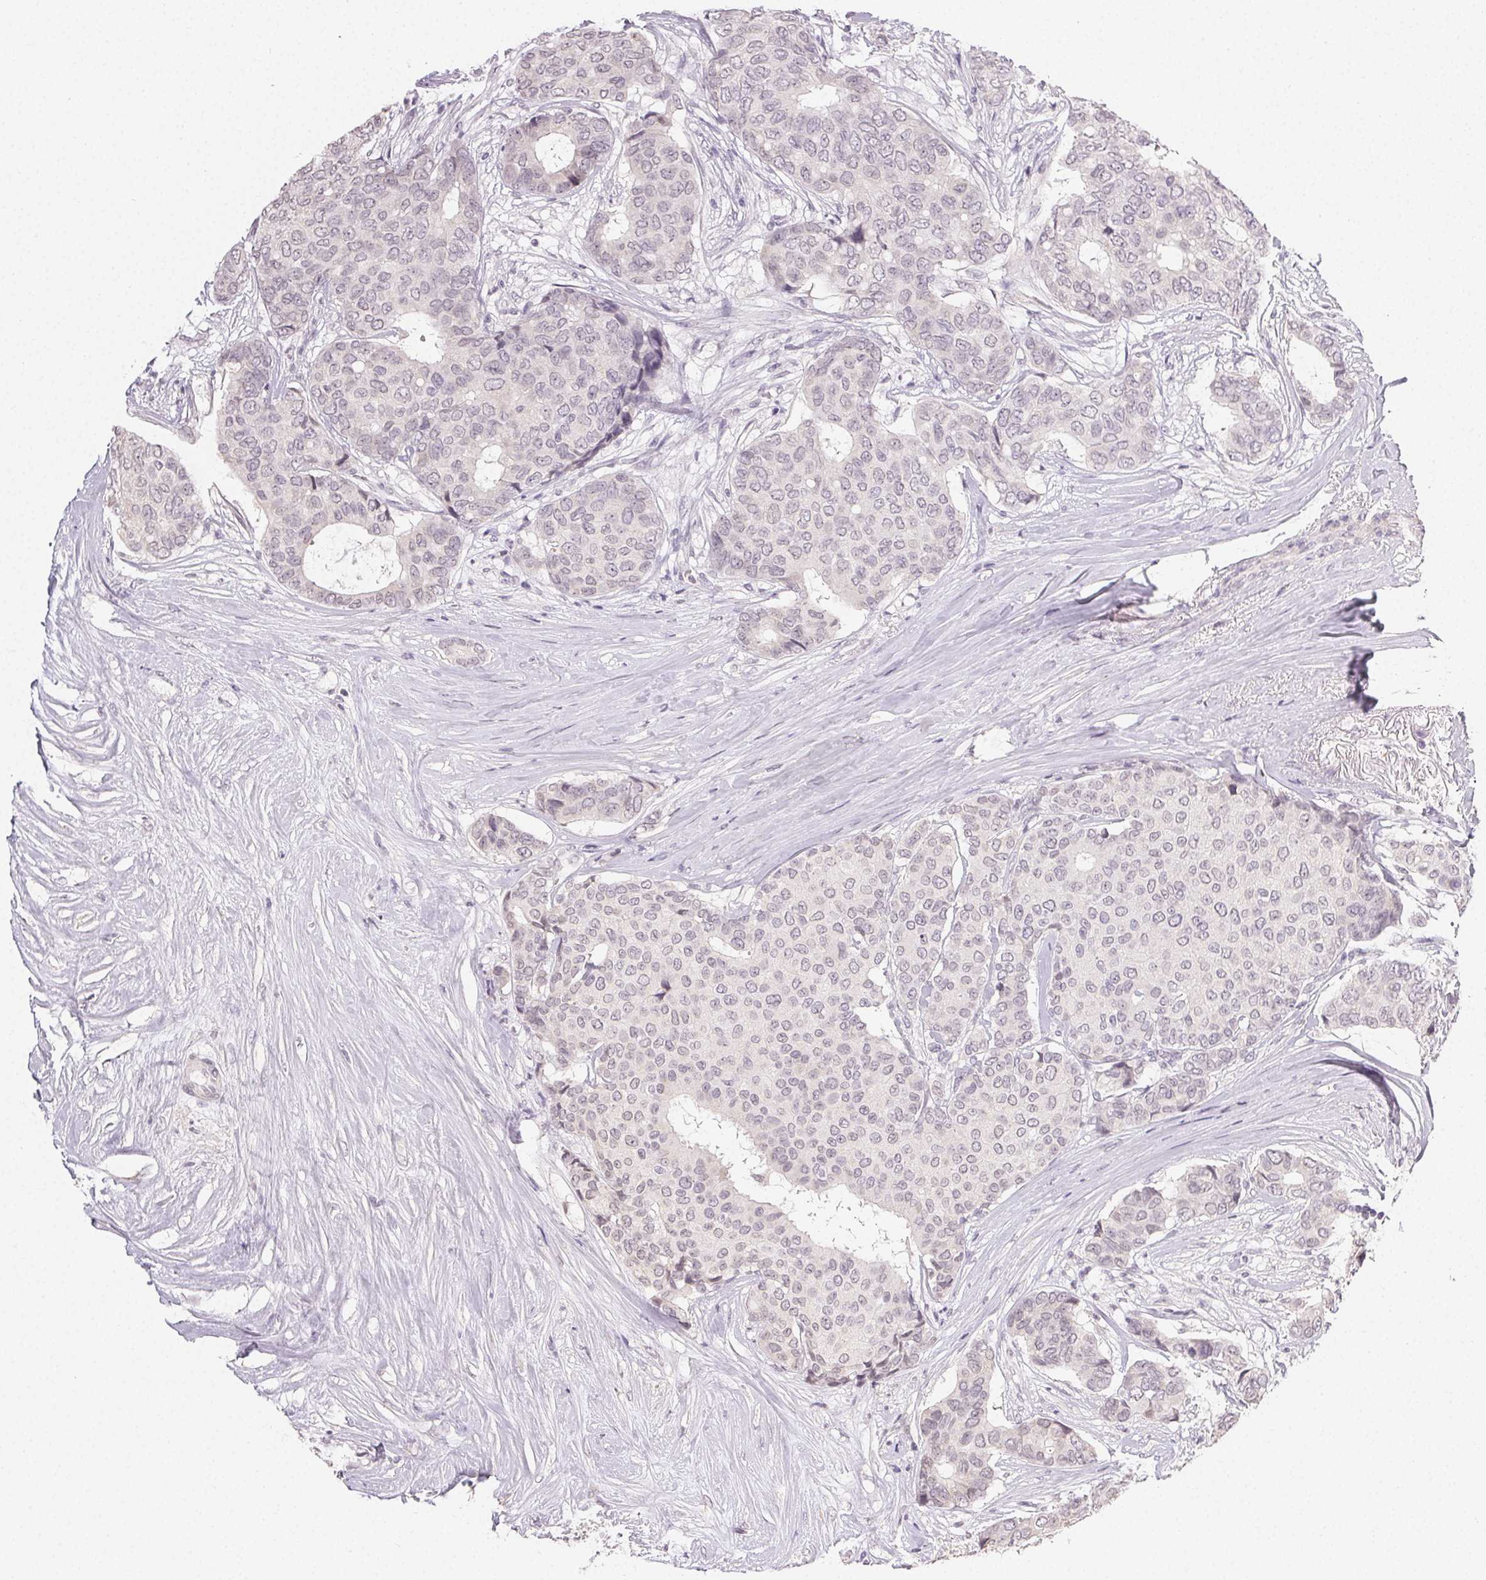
{"staining": {"intensity": "negative", "quantity": "none", "location": "none"}, "tissue": "breast cancer", "cell_type": "Tumor cells", "image_type": "cancer", "snomed": [{"axis": "morphology", "description": "Duct carcinoma"}, {"axis": "topography", "description": "Breast"}], "caption": "IHC image of neoplastic tissue: human breast cancer (intraductal carcinoma) stained with DAB reveals no significant protein positivity in tumor cells. Brightfield microscopy of IHC stained with DAB (brown) and hematoxylin (blue), captured at high magnification.", "gene": "TMEM174", "patient": {"sex": "female", "age": 75}}